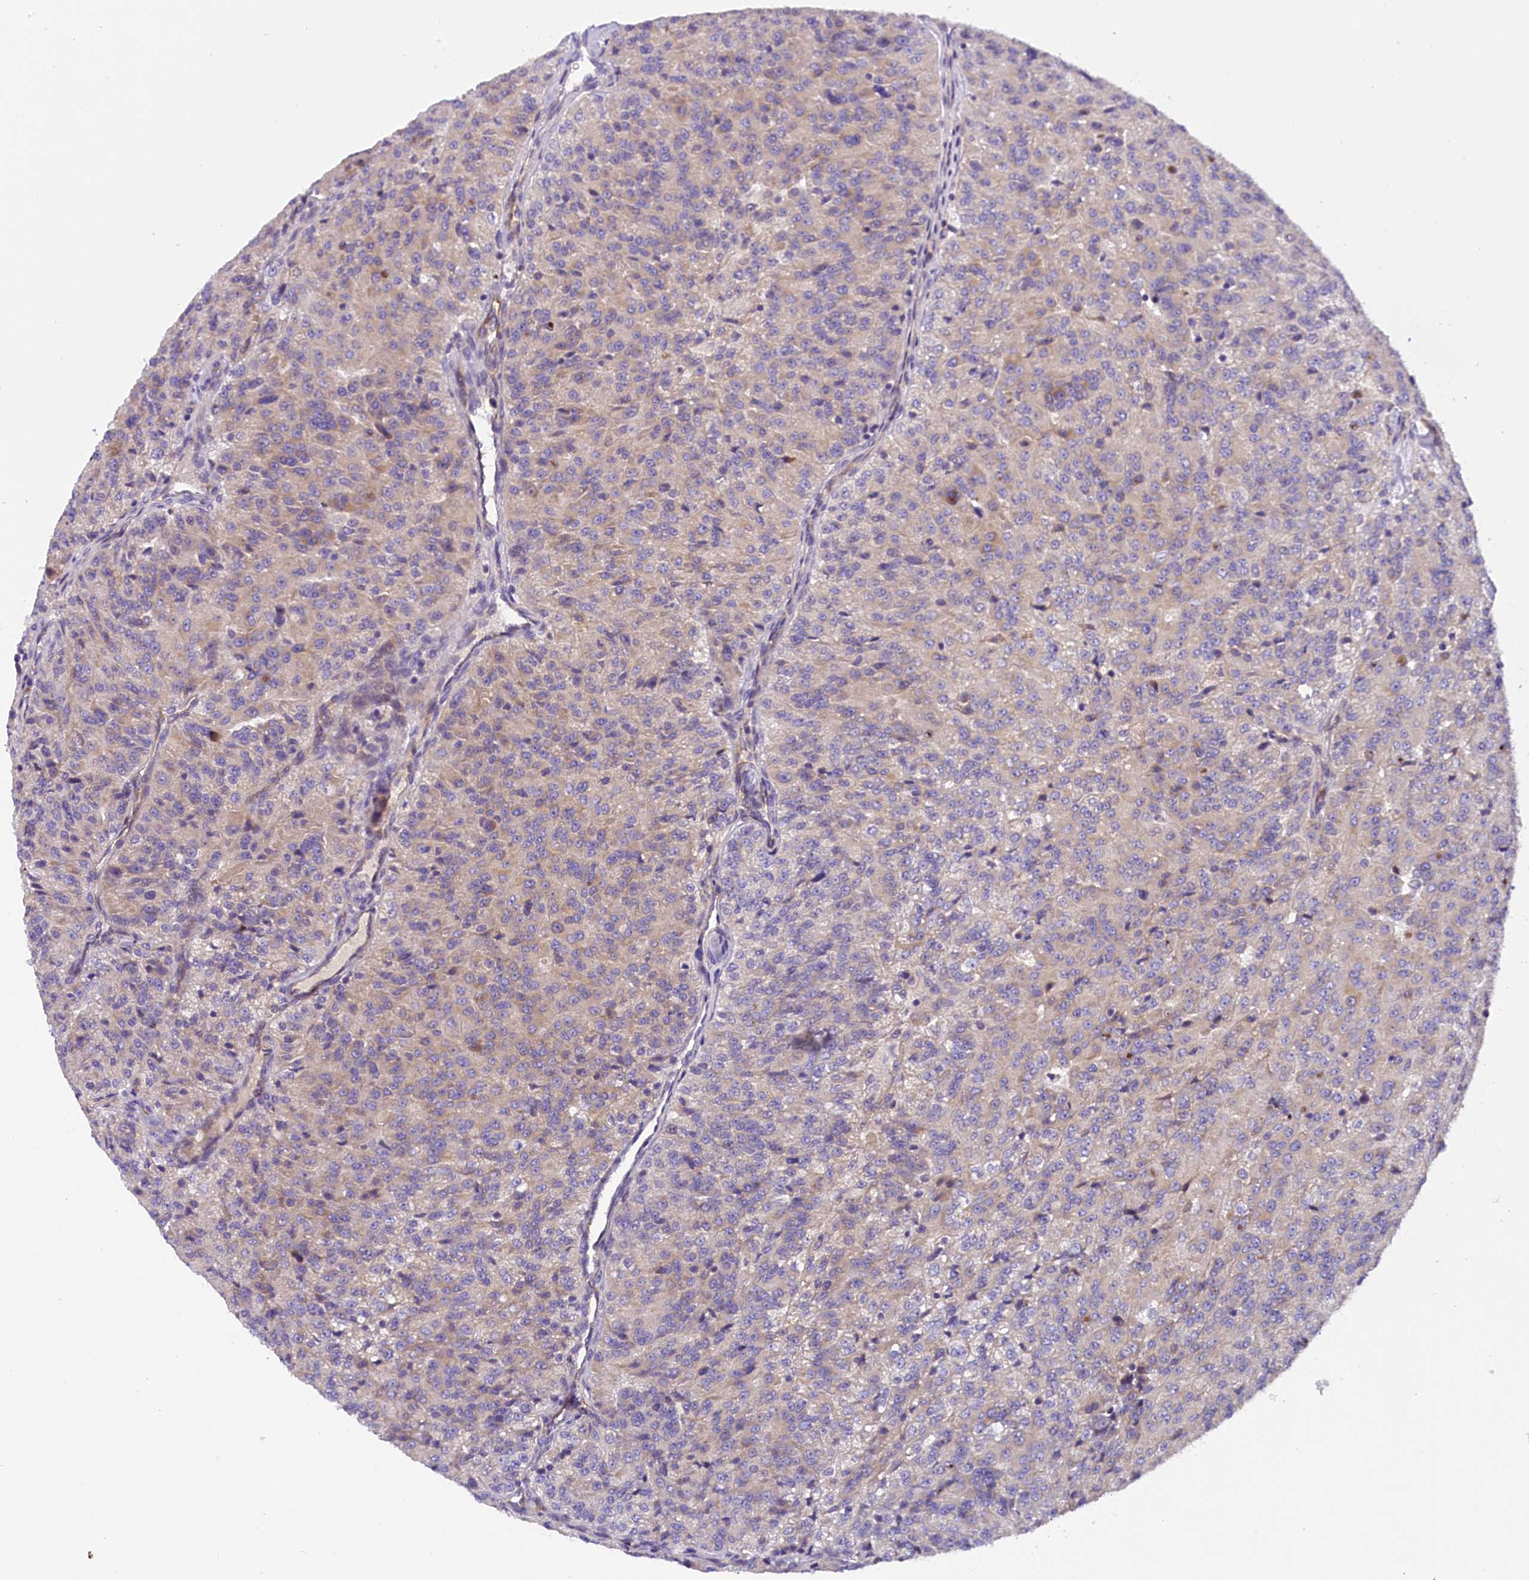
{"staining": {"intensity": "weak", "quantity": "<25%", "location": "cytoplasmic/membranous"}, "tissue": "renal cancer", "cell_type": "Tumor cells", "image_type": "cancer", "snomed": [{"axis": "morphology", "description": "Adenocarcinoma, NOS"}, {"axis": "topography", "description": "Kidney"}], "caption": "There is no significant staining in tumor cells of adenocarcinoma (renal).", "gene": "DNAJB9", "patient": {"sex": "female", "age": 63}}